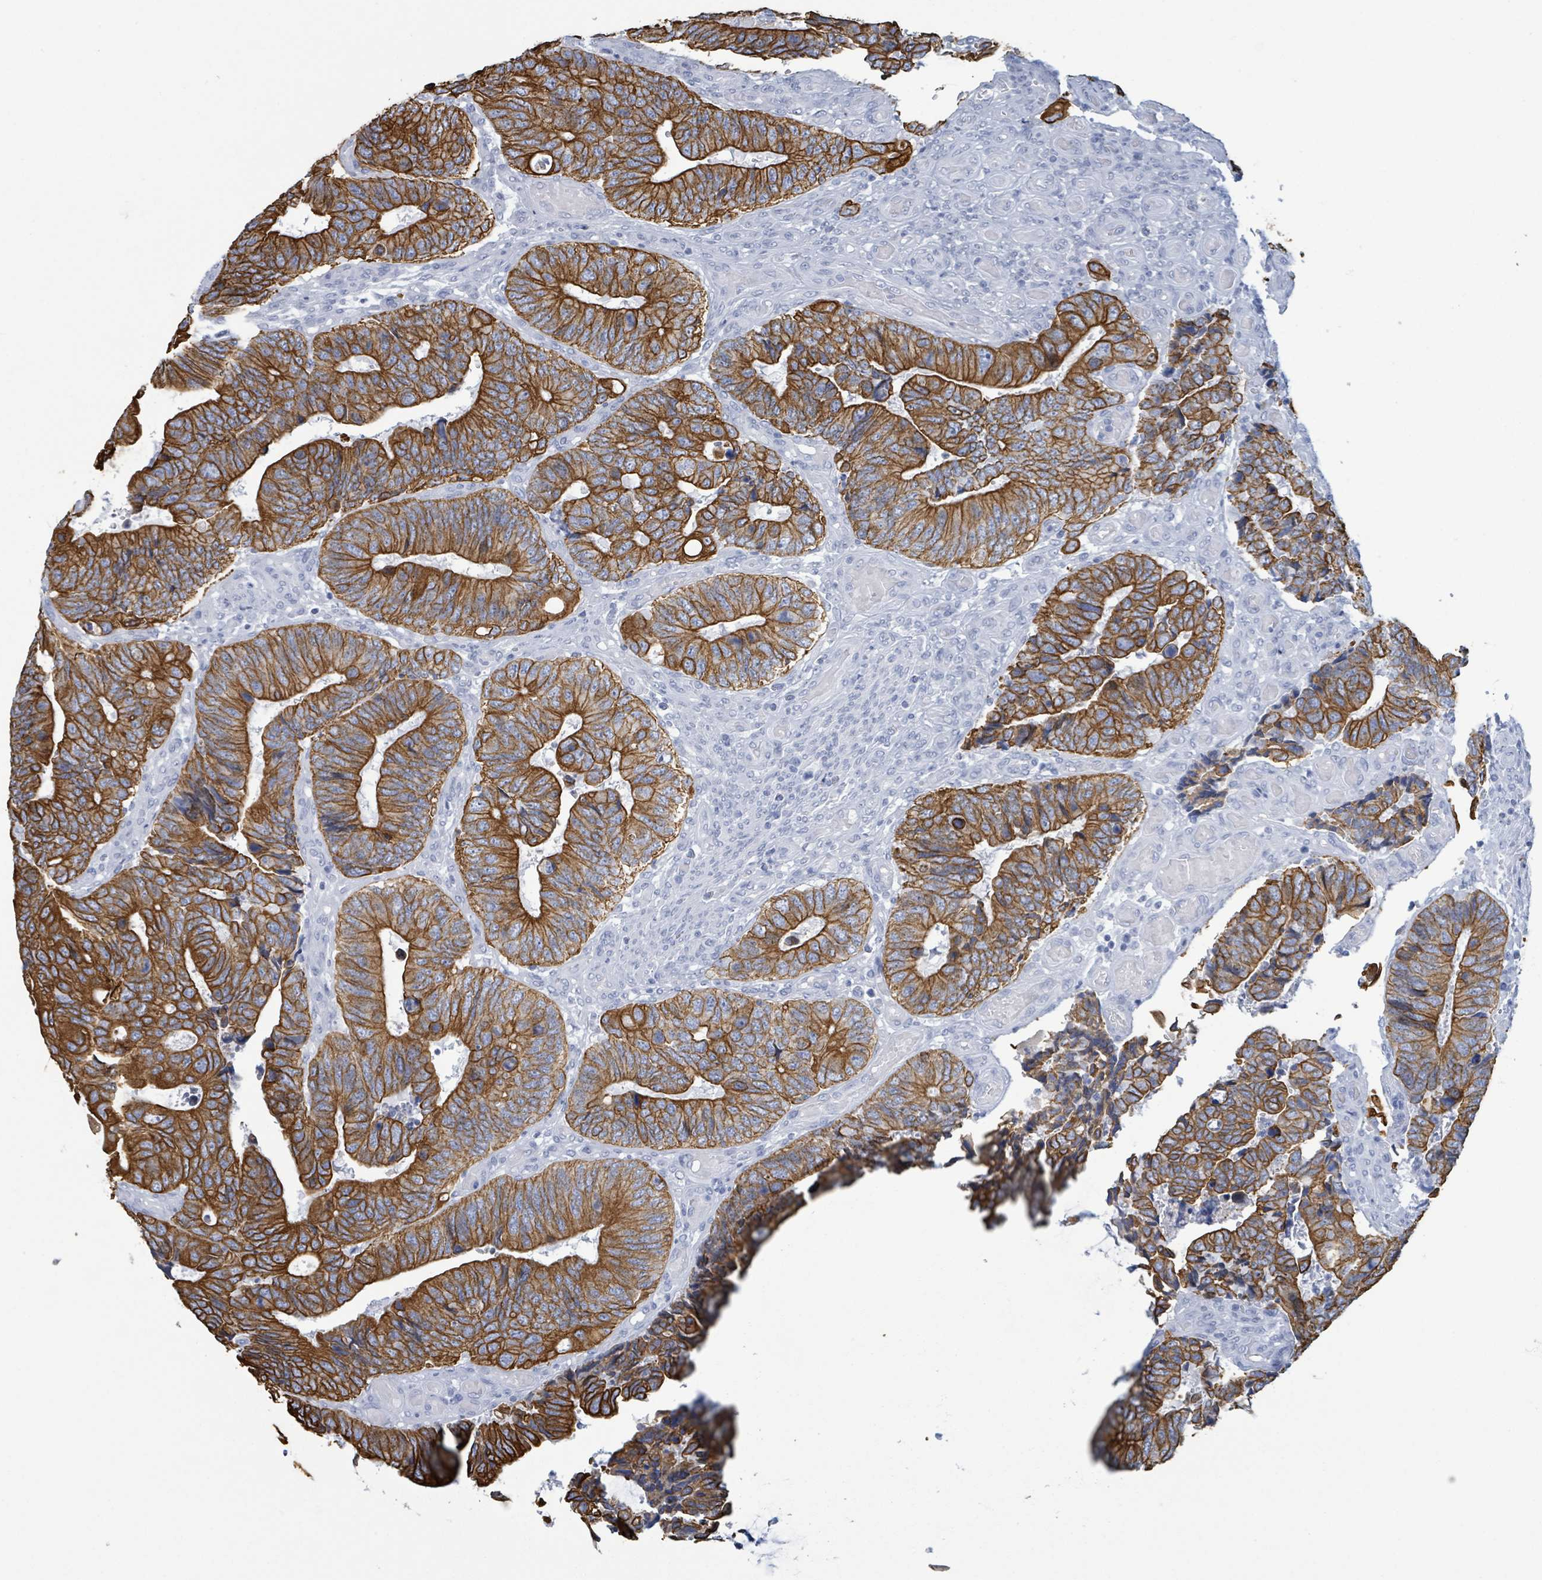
{"staining": {"intensity": "strong", "quantity": ">75%", "location": "cytoplasmic/membranous"}, "tissue": "colorectal cancer", "cell_type": "Tumor cells", "image_type": "cancer", "snomed": [{"axis": "morphology", "description": "Adenocarcinoma, NOS"}, {"axis": "topography", "description": "Colon"}], "caption": "About >75% of tumor cells in human colorectal adenocarcinoma demonstrate strong cytoplasmic/membranous protein positivity as visualized by brown immunohistochemical staining.", "gene": "KRT8", "patient": {"sex": "male", "age": 87}}